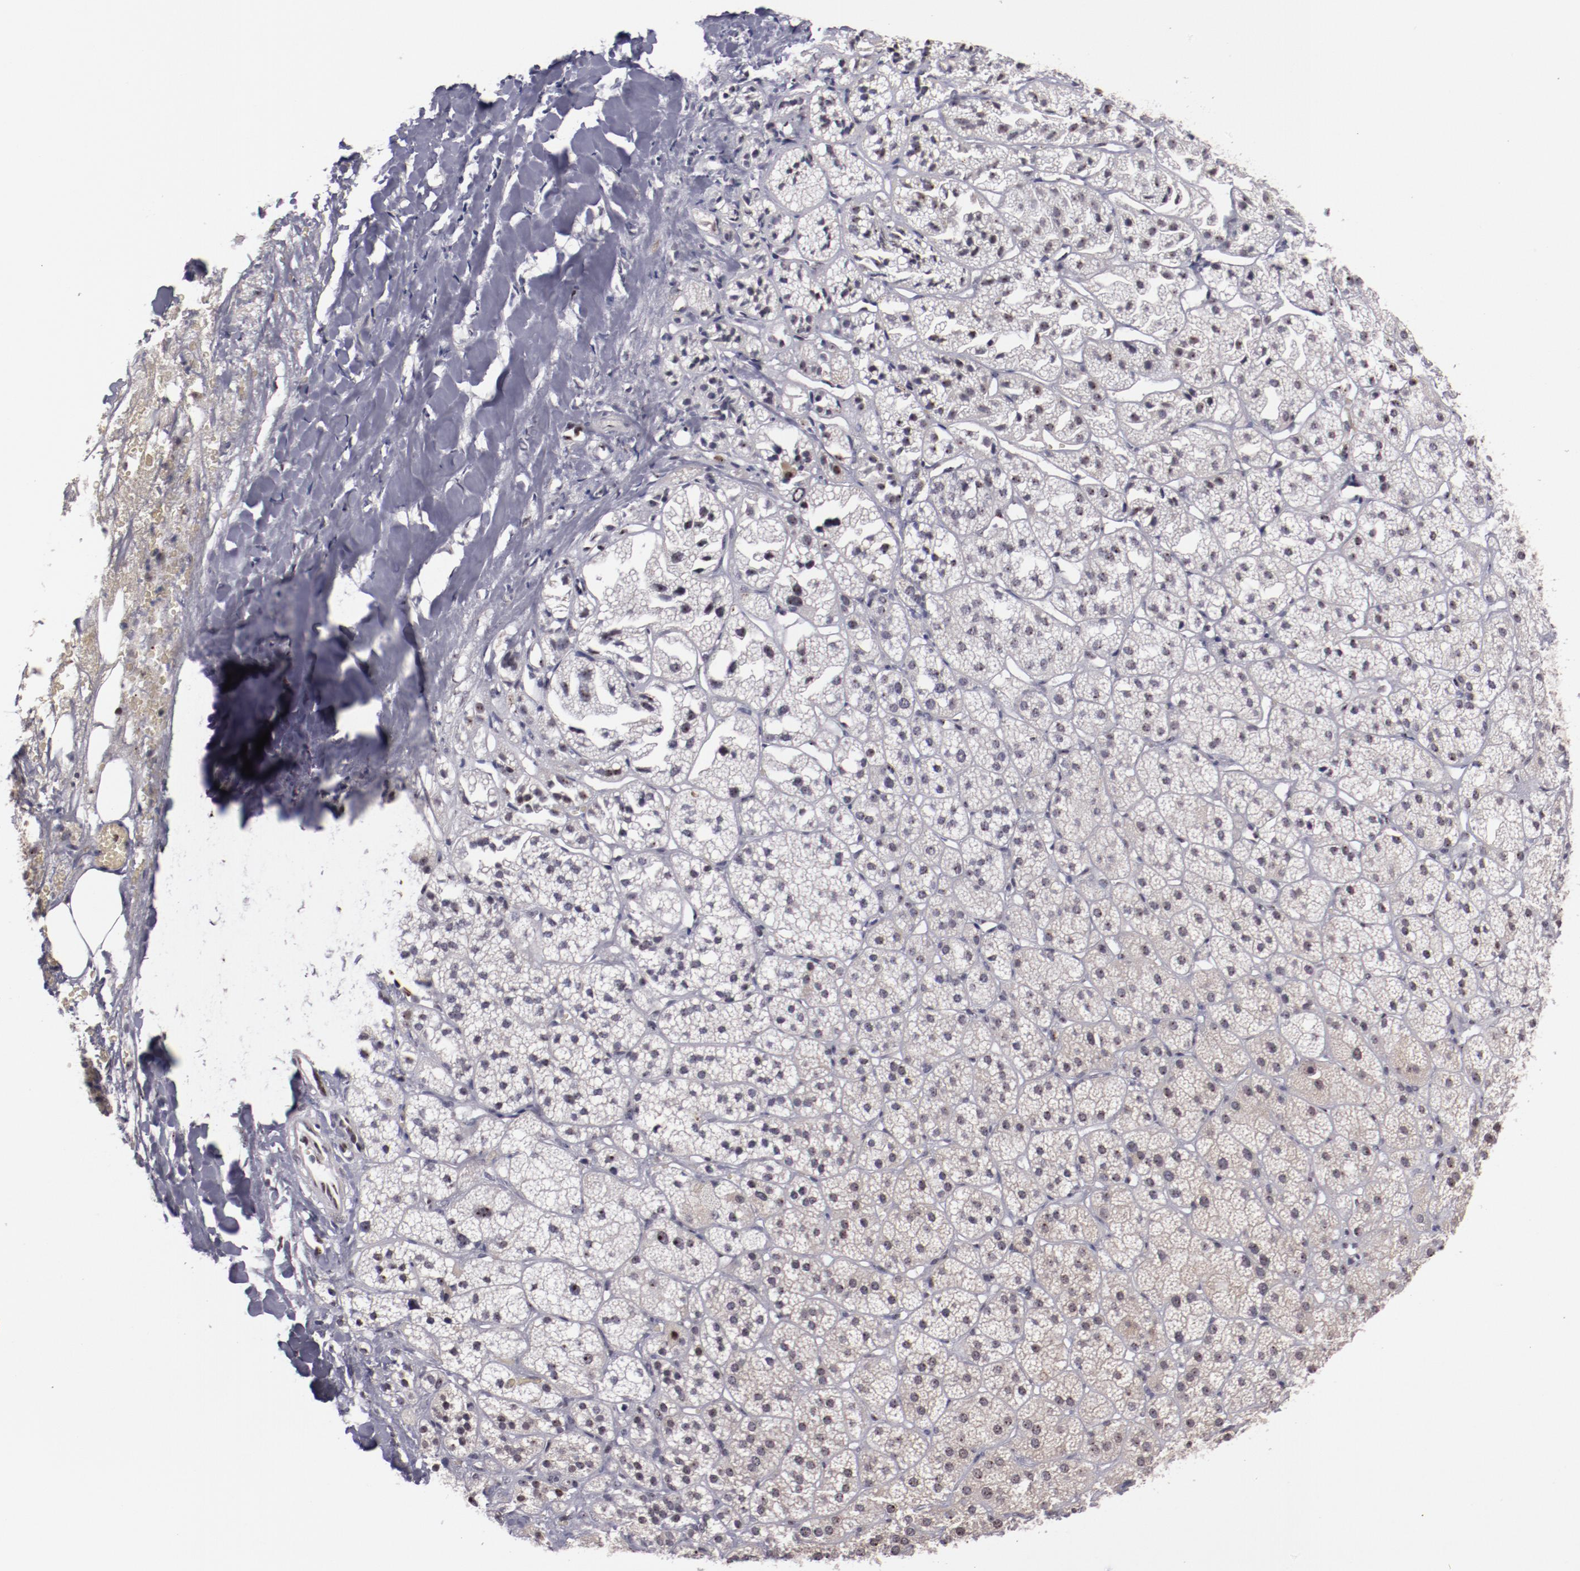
{"staining": {"intensity": "moderate", "quantity": "25%-75%", "location": "cytoplasmic/membranous,nuclear"}, "tissue": "adrenal gland", "cell_type": "Glandular cells", "image_type": "normal", "snomed": [{"axis": "morphology", "description": "Normal tissue, NOS"}, {"axis": "topography", "description": "Adrenal gland"}], "caption": "The immunohistochemical stain highlights moderate cytoplasmic/membranous,nuclear positivity in glandular cells of benign adrenal gland. (DAB = brown stain, brightfield microscopy at high magnification).", "gene": "DDX24", "patient": {"sex": "female", "age": 71}}